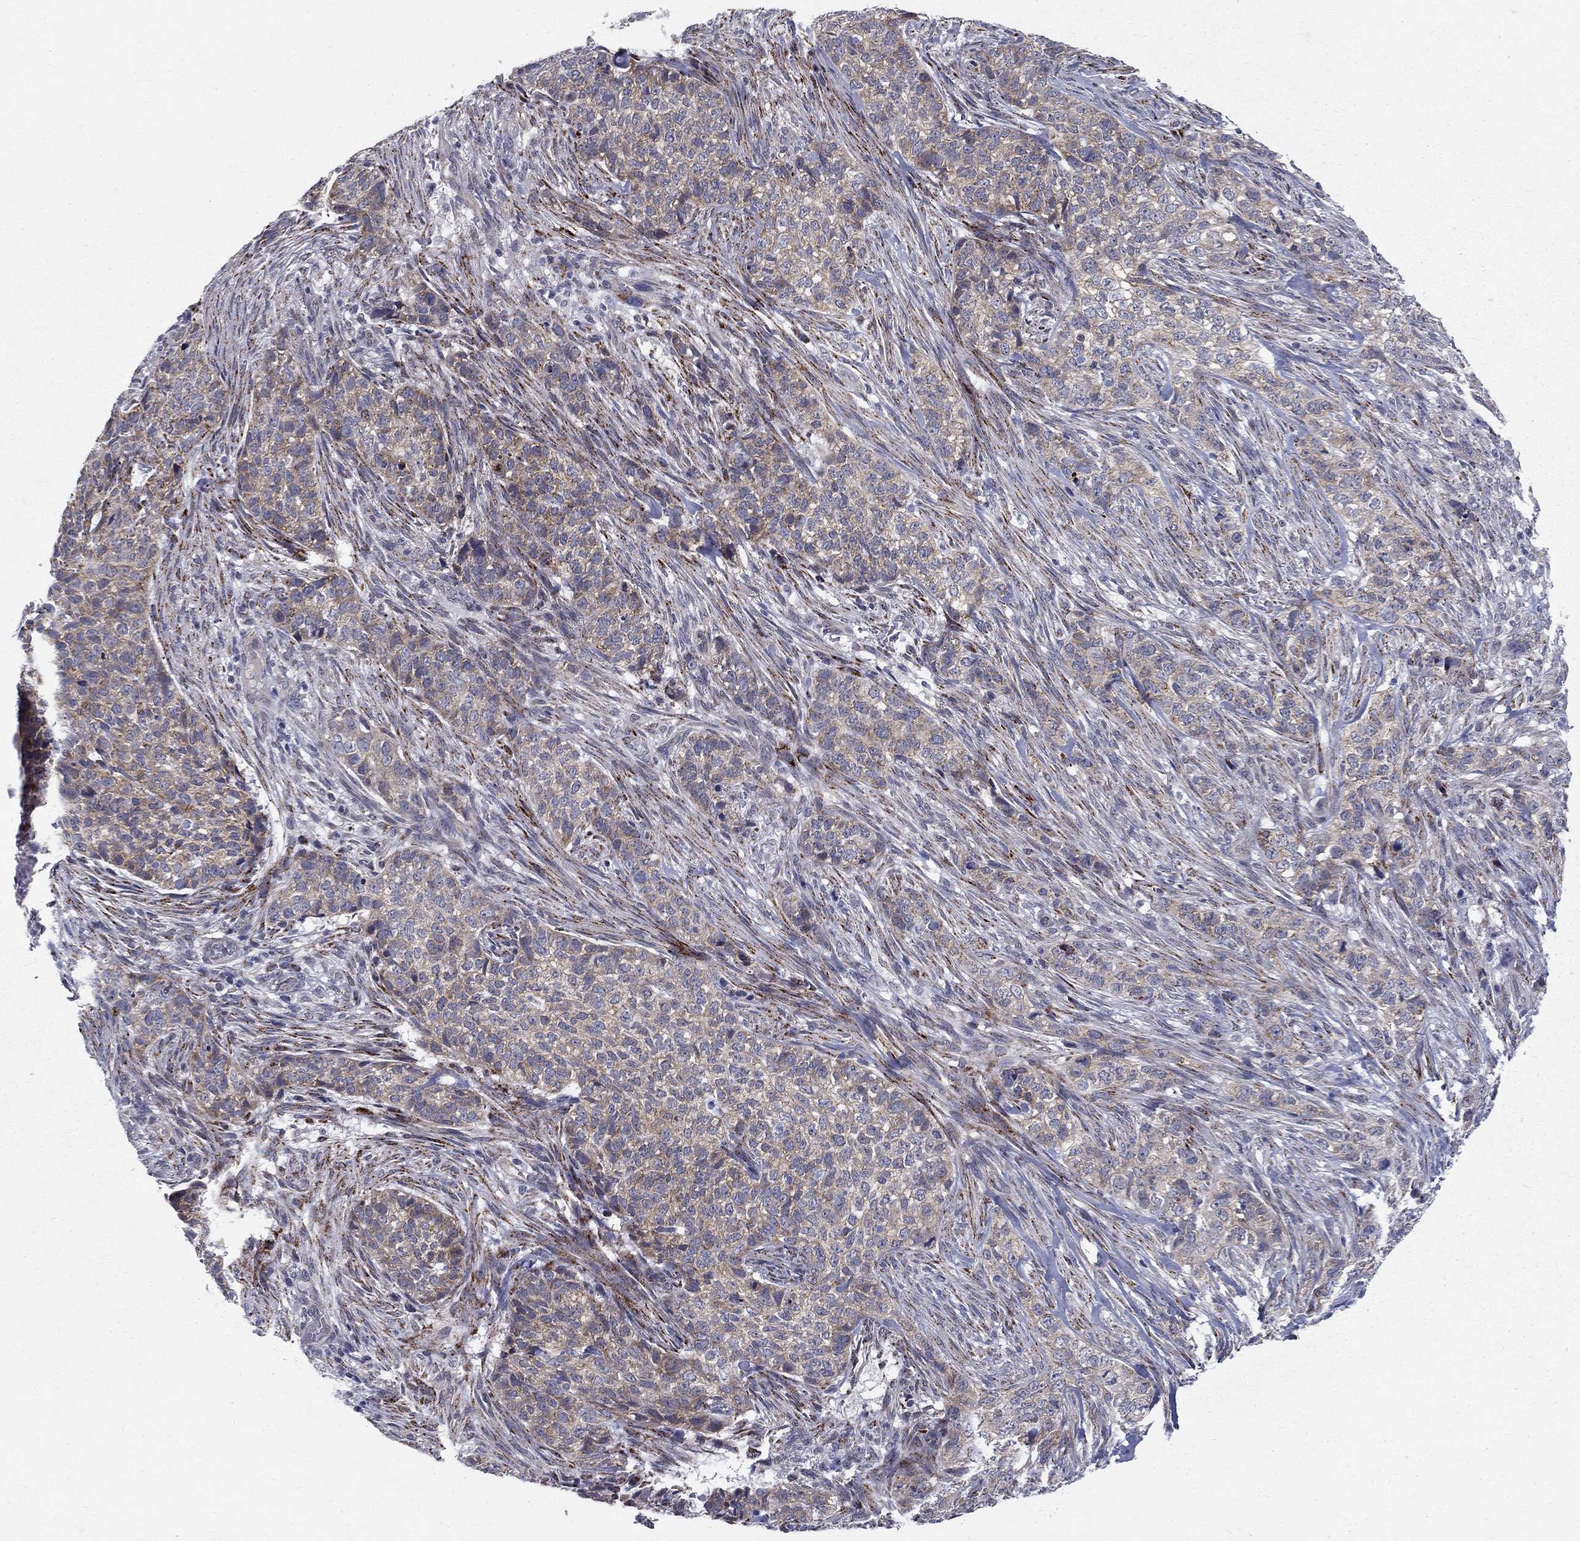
{"staining": {"intensity": "moderate", "quantity": "25%-75%", "location": "cytoplasmic/membranous"}, "tissue": "skin cancer", "cell_type": "Tumor cells", "image_type": "cancer", "snomed": [{"axis": "morphology", "description": "Basal cell carcinoma"}, {"axis": "topography", "description": "Skin"}], "caption": "Protein staining by immunohistochemistry displays moderate cytoplasmic/membranous positivity in about 25%-75% of tumor cells in skin basal cell carcinoma. (Brightfield microscopy of DAB IHC at high magnification).", "gene": "CLIC6", "patient": {"sex": "female", "age": 69}}